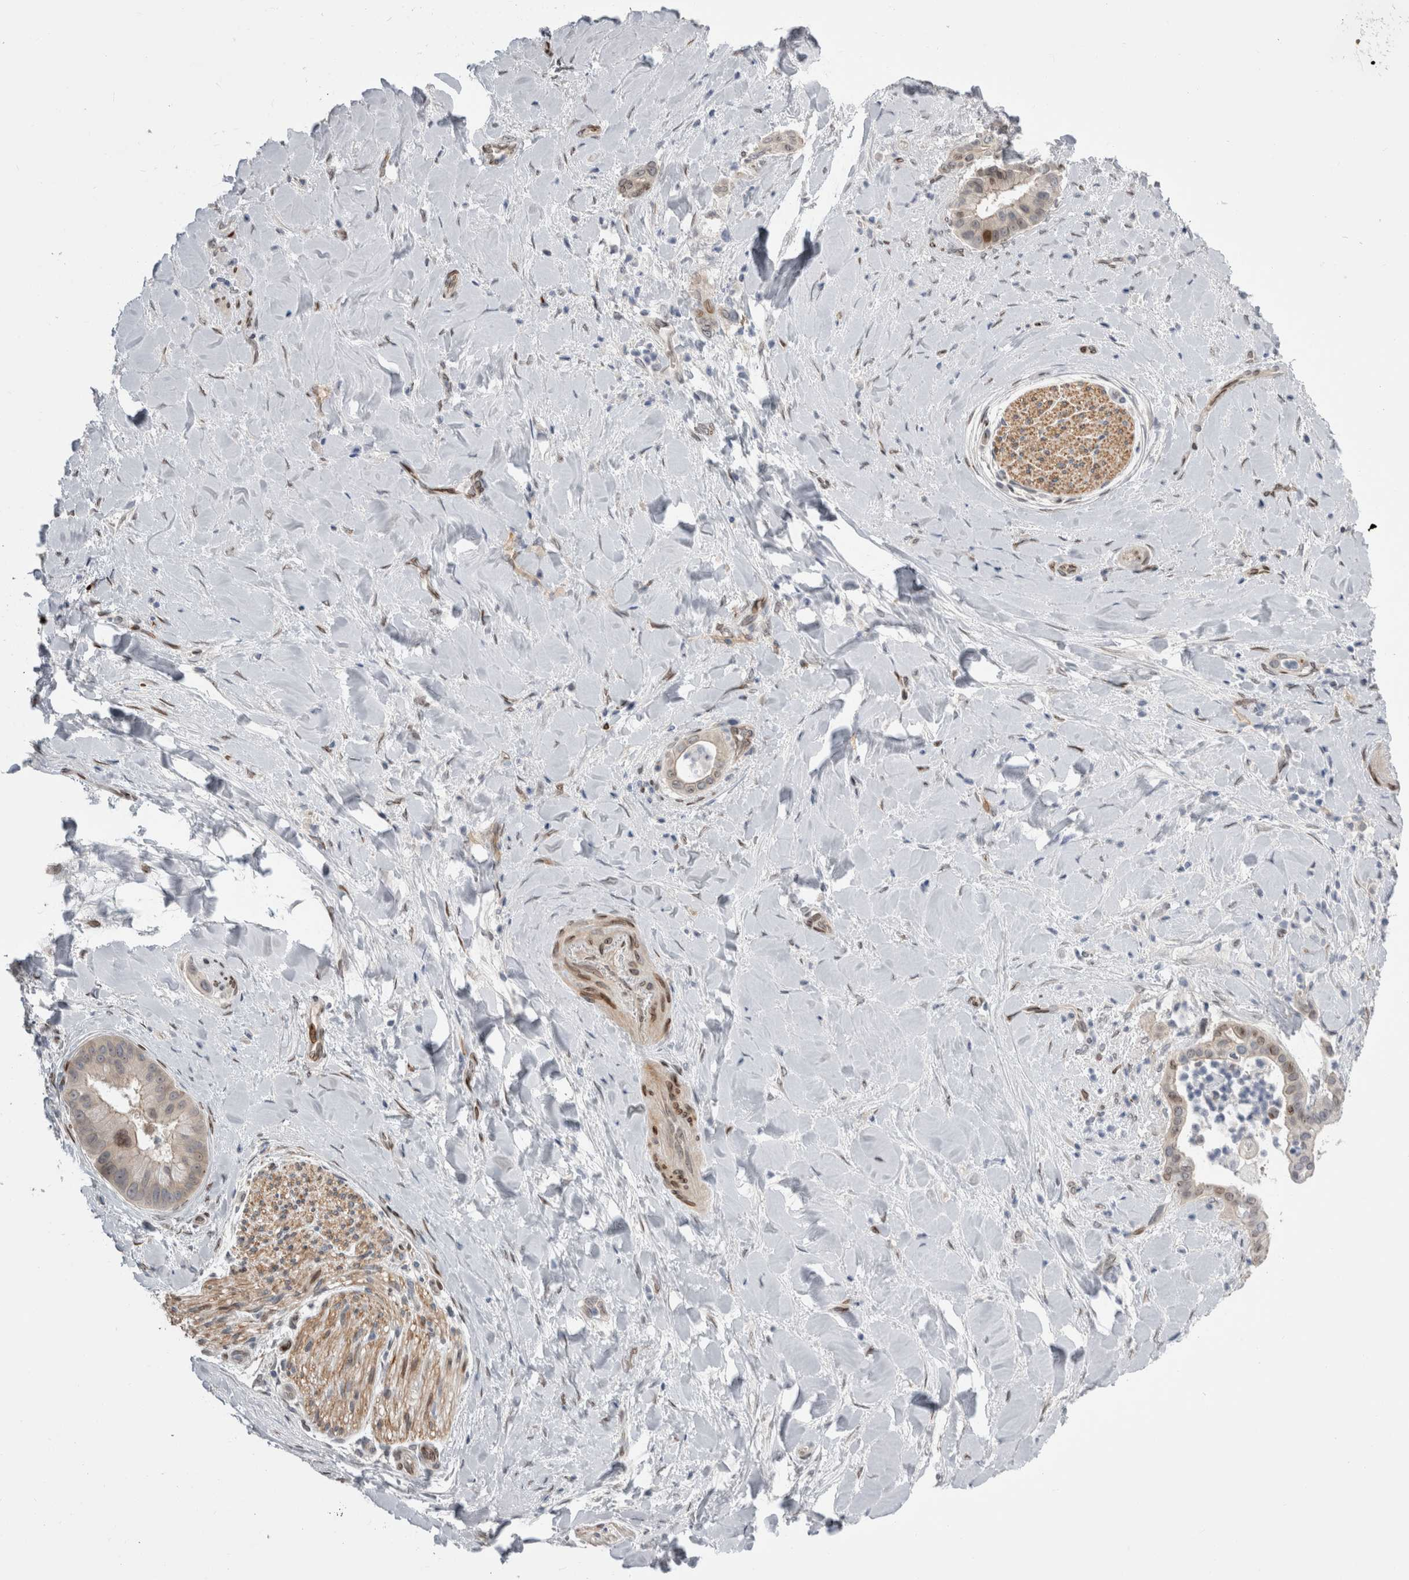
{"staining": {"intensity": "moderate", "quantity": "<25%", "location": "nuclear"}, "tissue": "liver cancer", "cell_type": "Tumor cells", "image_type": "cancer", "snomed": [{"axis": "morphology", "description": "Cholangiocarcinoma"}, {"axis": "topography", "description": "Liver"}], "caption": "Protein expression analysis of human liver cancer (cholangiocarcinoma) reveals moderate nuclear expression in about <25% of tumor cells.", "gene": "DMTN", "patient": {"sex": "female", "age": 54}}